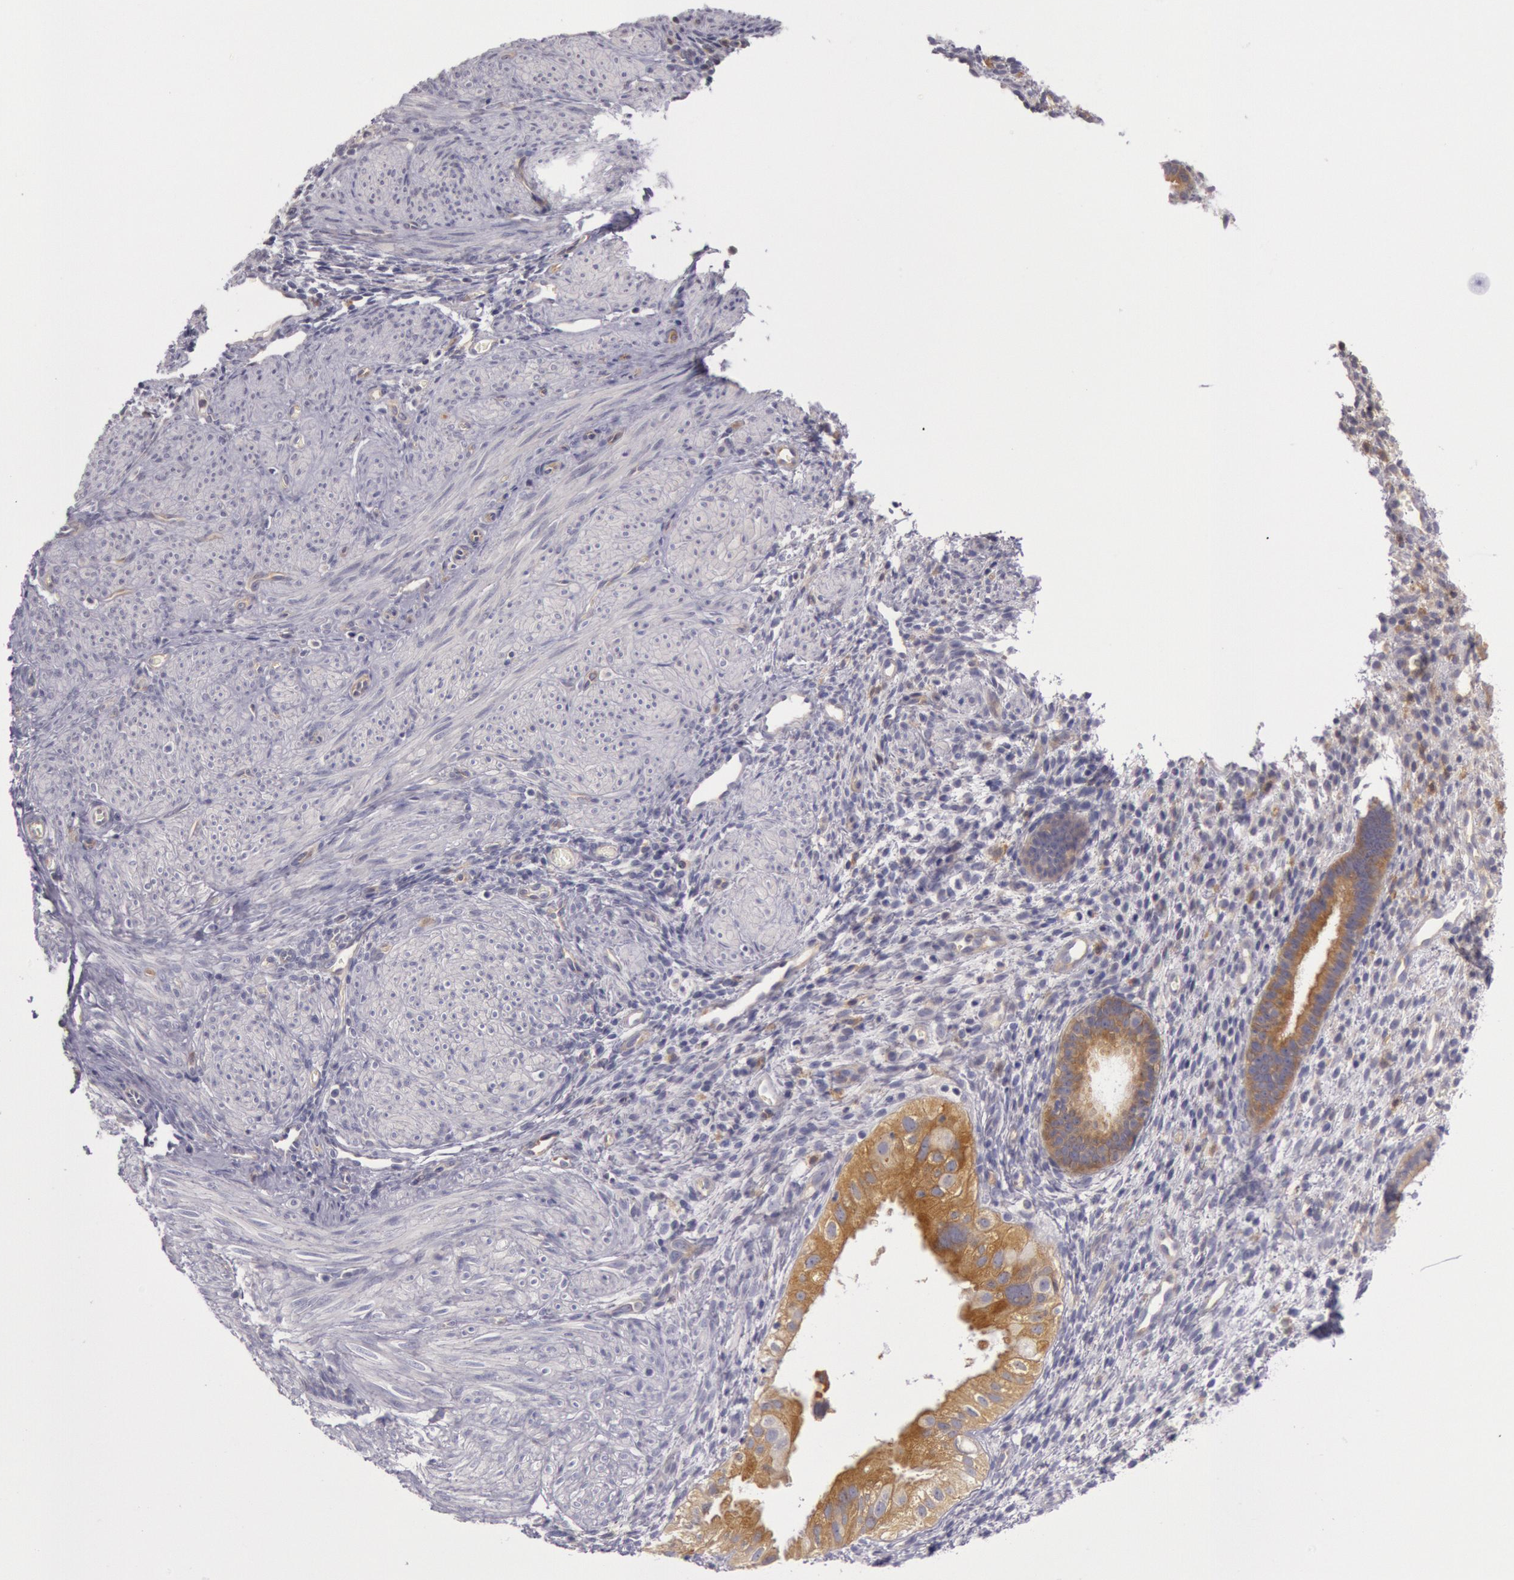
{"staining": {"intensity": "weak", "quantity": "<25%", "location": "cytoplasmic/membranous"}, "tissue": "endometrium", "cell_type": "Cells in endometrial stroma", "image_type": "normal", "snomed": [{"axis": "morphology", "description": "Normal tissue, NOS"}, {"axis": "topography", "description": "Endometrium"}], "caption": "Immunohistochemistry histopathology image of normal endometrium stained for a protein (brown), which shows no expression in cells in endometrial stroma.", "gene": "MYO5A", "patient": {"sex": "female", "age": 72}}